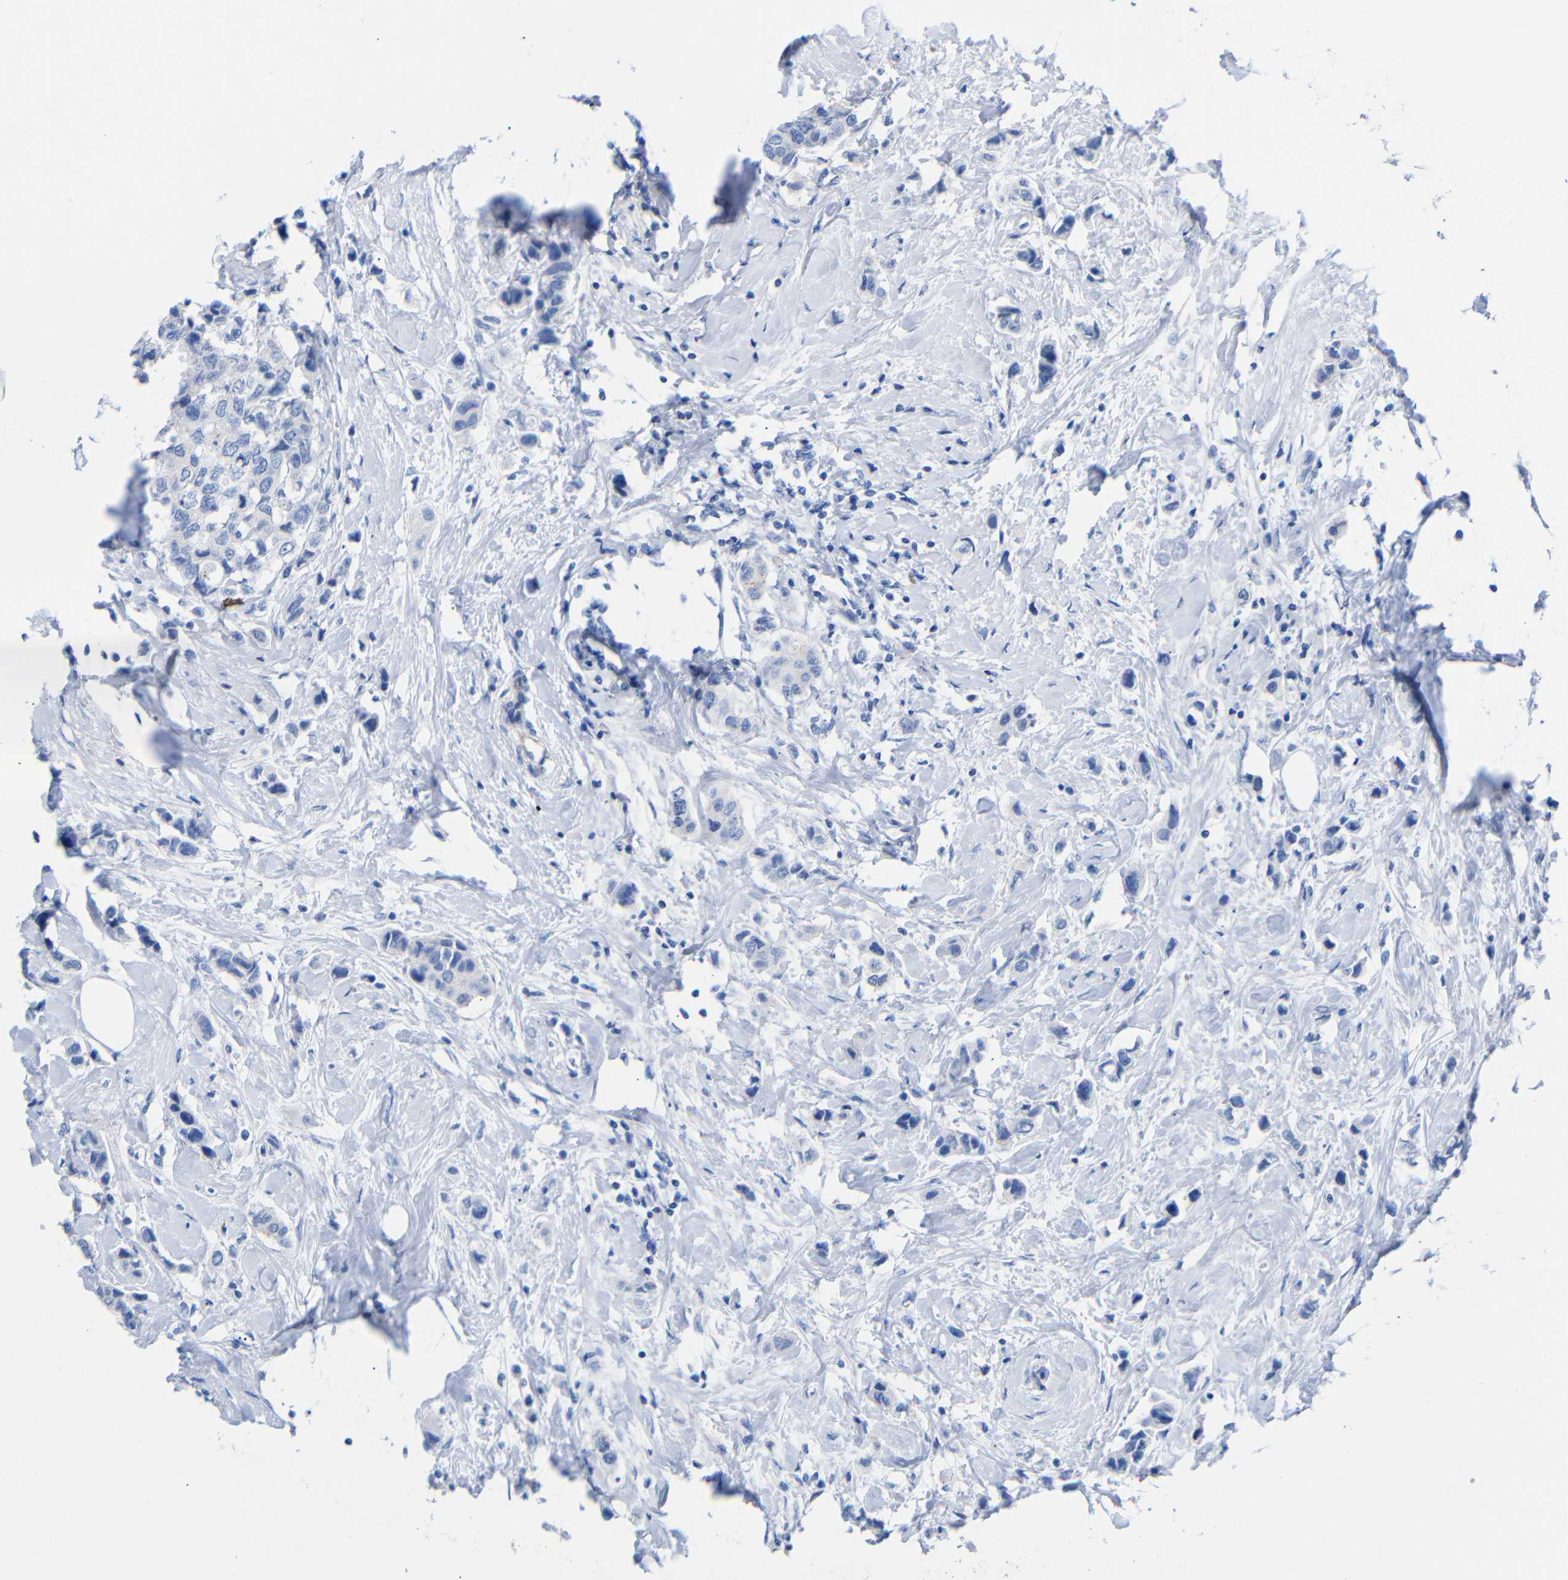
{"staining": {"intensity": "negative", "quantity": "none", "location": "none"}, "tissue": "breast cancer", "cell_type": "Tumor cells", "image_type": "cancer", "snomed": [{"axis": "morphology", "description": "Normal tissue, NOS"}, {"axis": "morphology", "description": "Duct carcinoma"}, {"axis": "topography", "description": "Breast"}], "caption": "The image exhibits no significant staining in tumor cells of breast cancer. (Brightfield microscopy of DAB (3,3'-diaminobenzidine) immunohistochemistry (IHC) at high magnification).", "gene": "CGNL1", "patient": {"sex": "female", "age": 50}}